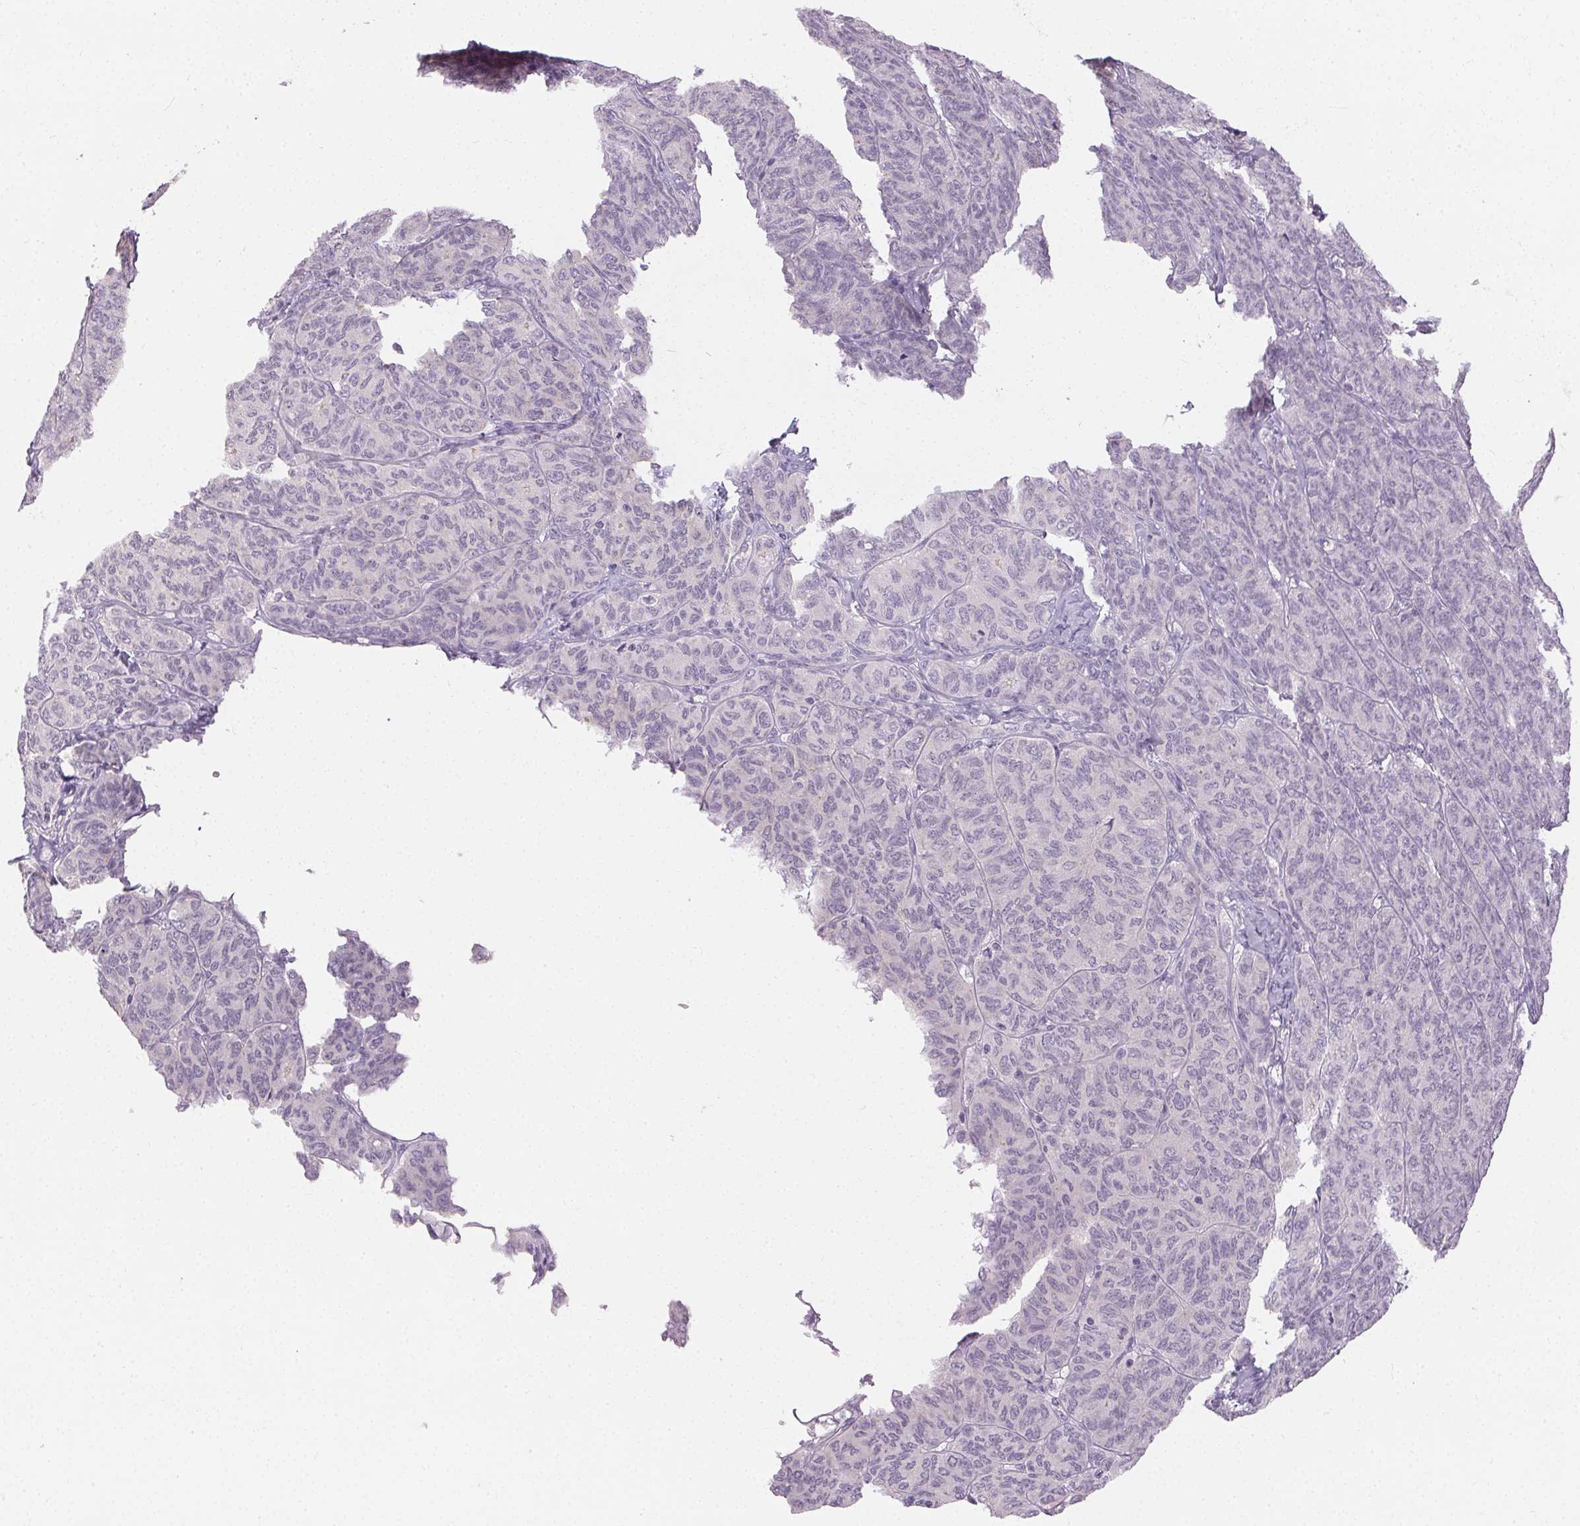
{"staining": {"intensity": "negative", "quantity": "none", "location": "none"}, "tissue": "ovarian cancer", "cell_type": "Tumor cells", "image_type": "cancer", "snomed": [{"axis": "morphology", "description": "Carcinoma, endometroid"}, {"axis": "topography", "description": "Ovary"}], "caption": "Tumor cells show no significant expression in ovarian cancer.", "gene": "SFTPD", "patient": {"sex": "female", "age": 80}}